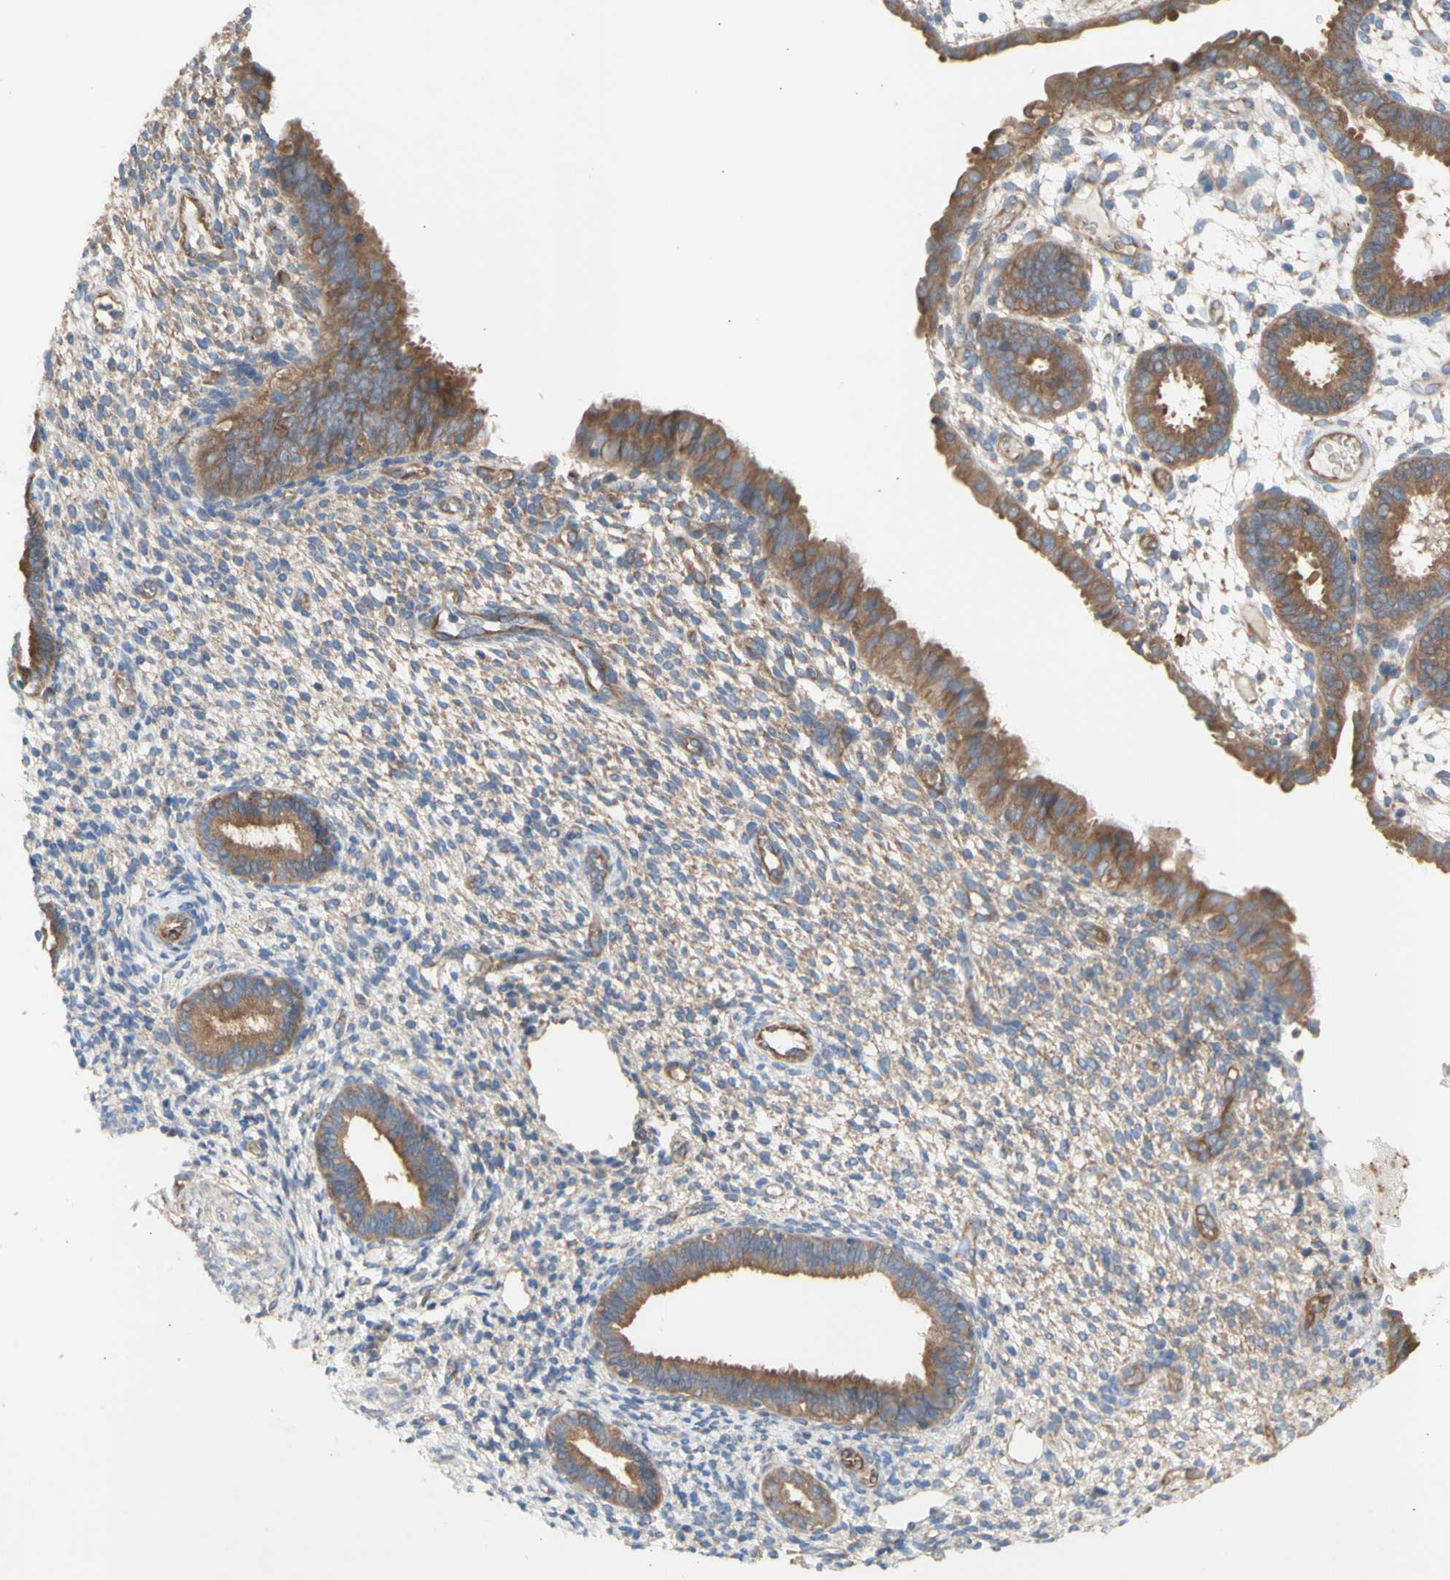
{"staining": {"intensity": "weak", "quantity": "25%-75%", "location": "cytoplasmic/membranous"}, "tissue": "endometrium", "cell_type": "Cells in endometrial stroma", "image_type": "normal", "snomed": [{"axis": "morphology", "description": "Normal tissue, NOS"}, {"axis": "topography", "description": "Endometrium"}], "caption": "Approximately 25%-75% of cells in endometrial stroma in unremarkable endometrium demonstrate weak cytoplasmic/membranous protein positivity as visualized by brown immunohistochemical staining.", "gene": "KLC1", "patient": {"sex": "female", "age": 61}}